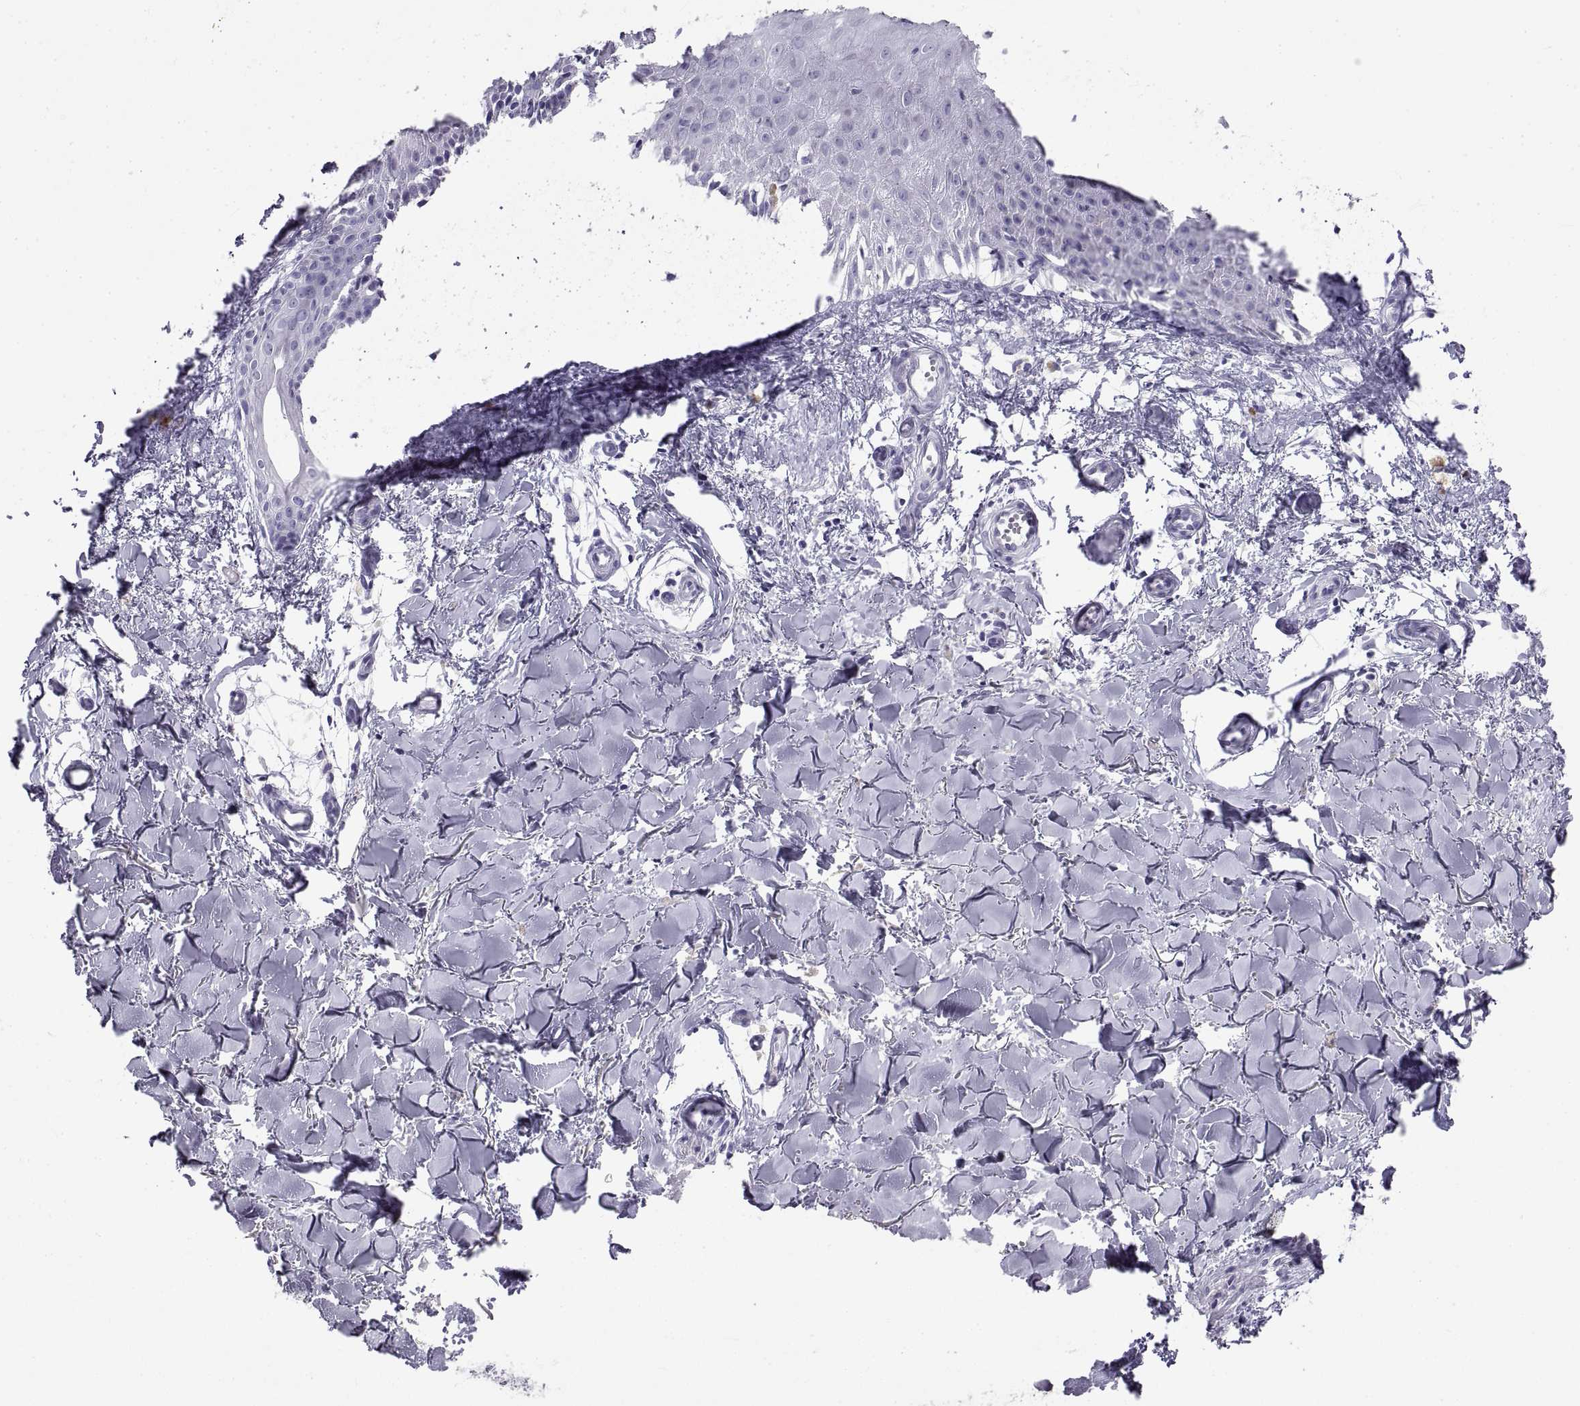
{"staining": {"intensity": "negative", "quantity": "none", "location": "none"}, "tissue": "melanoma", "cell_type": "Tumor cells", "image_type": "cancer", "snomed": [{"axis": "morphology", "description": "Malignant melanoma, NOS"}, {"axis": "topography", "description": "Skin"}], "caption": "Immunohistochemistry (IHC) of melanoma reveals no positivity in tumor cells.", "gene": "RLBP1", "patient": {"sex": "female", "age": 53}}